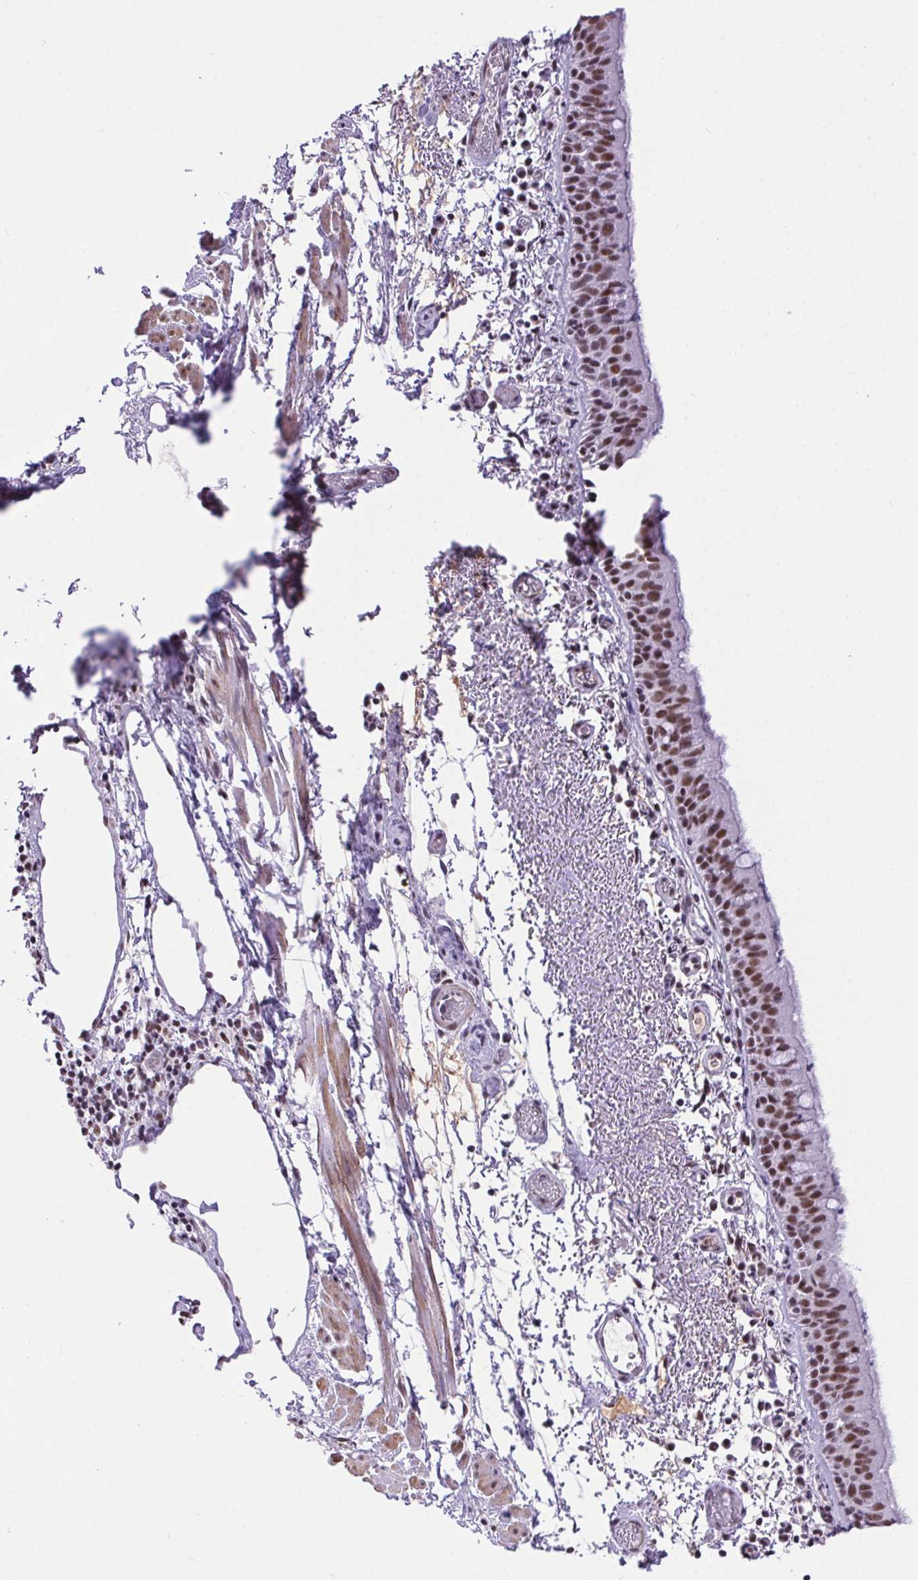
{"staining": {"intensity": "moderate", "quantity": ">75%", "location": "nuclear"}, "tissue": "bronchus", "cell_type": "Respiratory epithelial cells", "image_type": "normal", "snomed": [{"axis": "morphology", "description": "Normal tissue, NOS"}, {"axis": "morphology", "description": "Adenocarcinoma, NOS"}, {"axis": "topography", "description": "Bronchus"}], "caption": "Moderate nuclear staining is appreciated in approximately >75% of respiratory epithelial cells in benign bronchus.", "gene": "DDX17", "patient": {"sex": "male", "age": 68}}